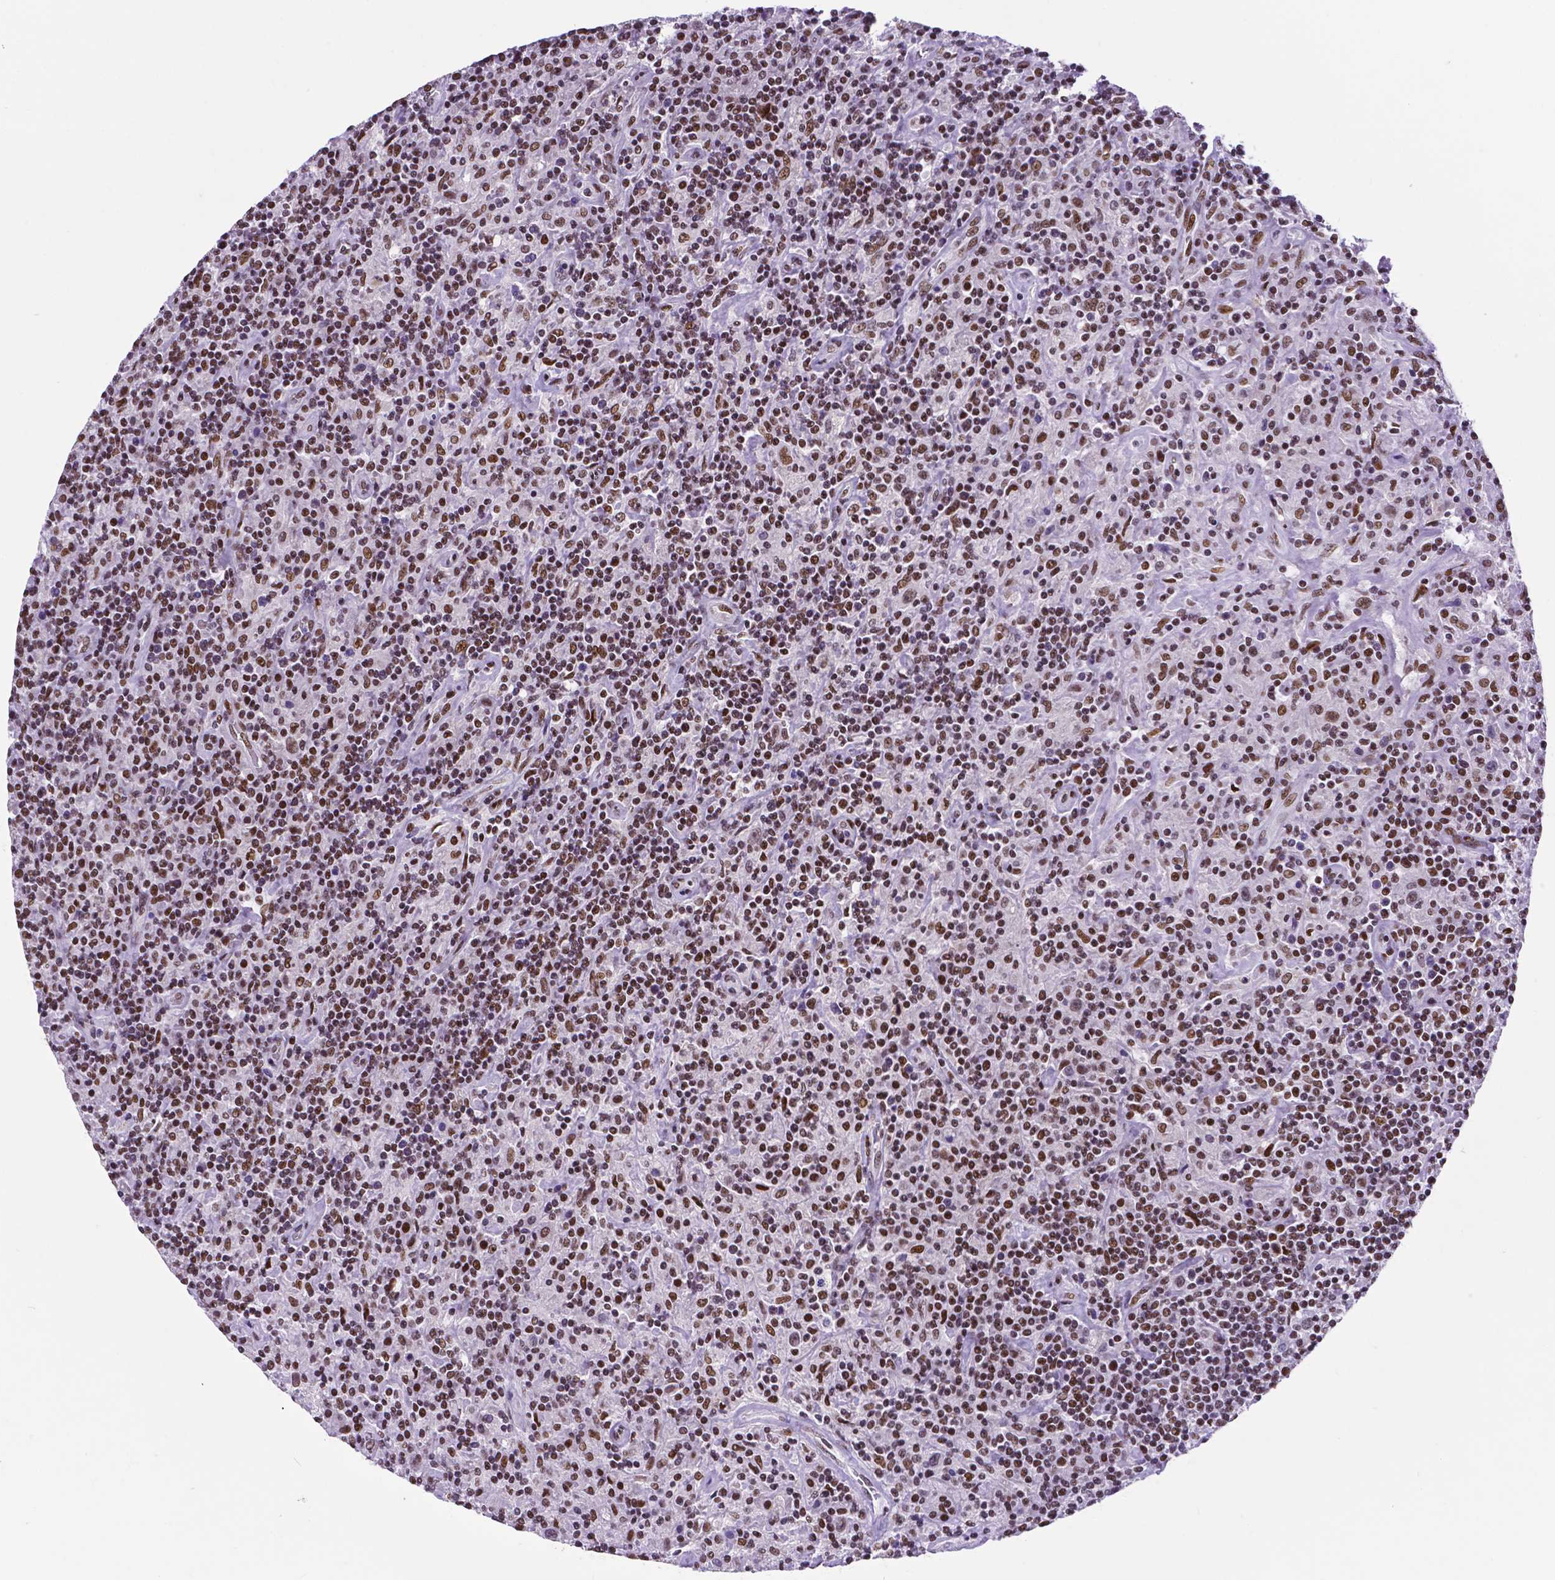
{"staining": {"intensity": "moderate", "quantity": ">75%", "location": "nuclear"}, "tissue": "lymphoma", "cell_type": "Tumor cells", "image_type": "cancer", "snomed": [{"axis": "morphology", "description": "Hodgkin's disease, NOS"}, {"axis": "topography", "description": "Lymph node"}], "caption": "Moderate nuclear positivity is appreciated in about >75% of tumor cells in Hodgkin's disease.", "gene": "REST", "patient": {"sex": "male", "age": 70}}